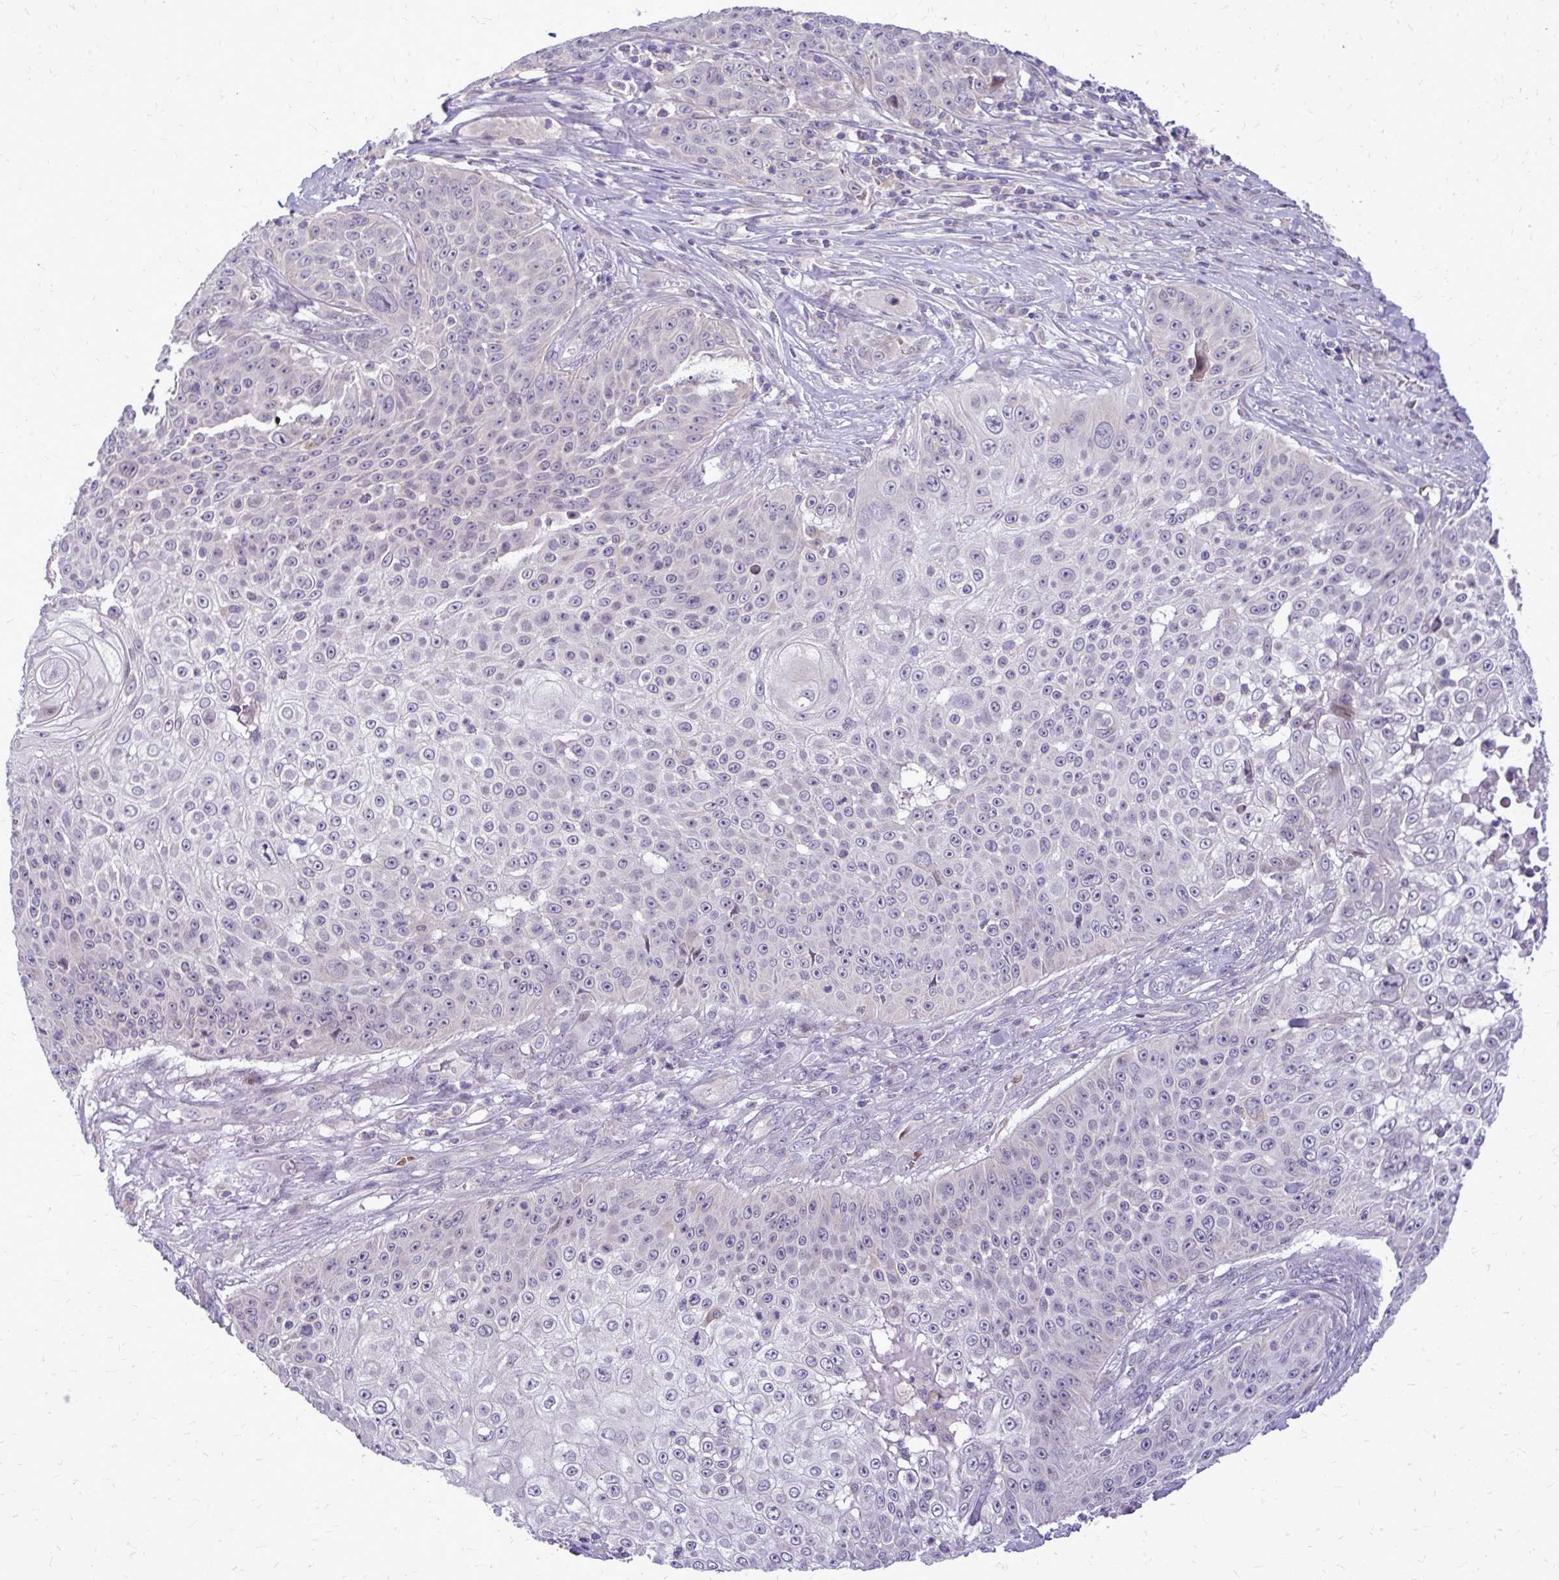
{"staining": {"intensity": "negative", "quantity": "none", "location": "none"}, "tissue": "skin cancer", "cell_type": "Tumor cells", "image_type": "cancer", "snomed": [{"axis": "morphology", "description": "Squamous cell carcinoma, NOS"}, {"axis": "topography", "description": "Skin"}], "caption": "DAB (3,3'-diaminobenzidine) immunohistochemical staining of human squamous cell carcinoma (skin) demonstrates no significant expression in tumor cells.", "gene": "DPY19L1", "patient": {"sex": "male", "age": 24}}